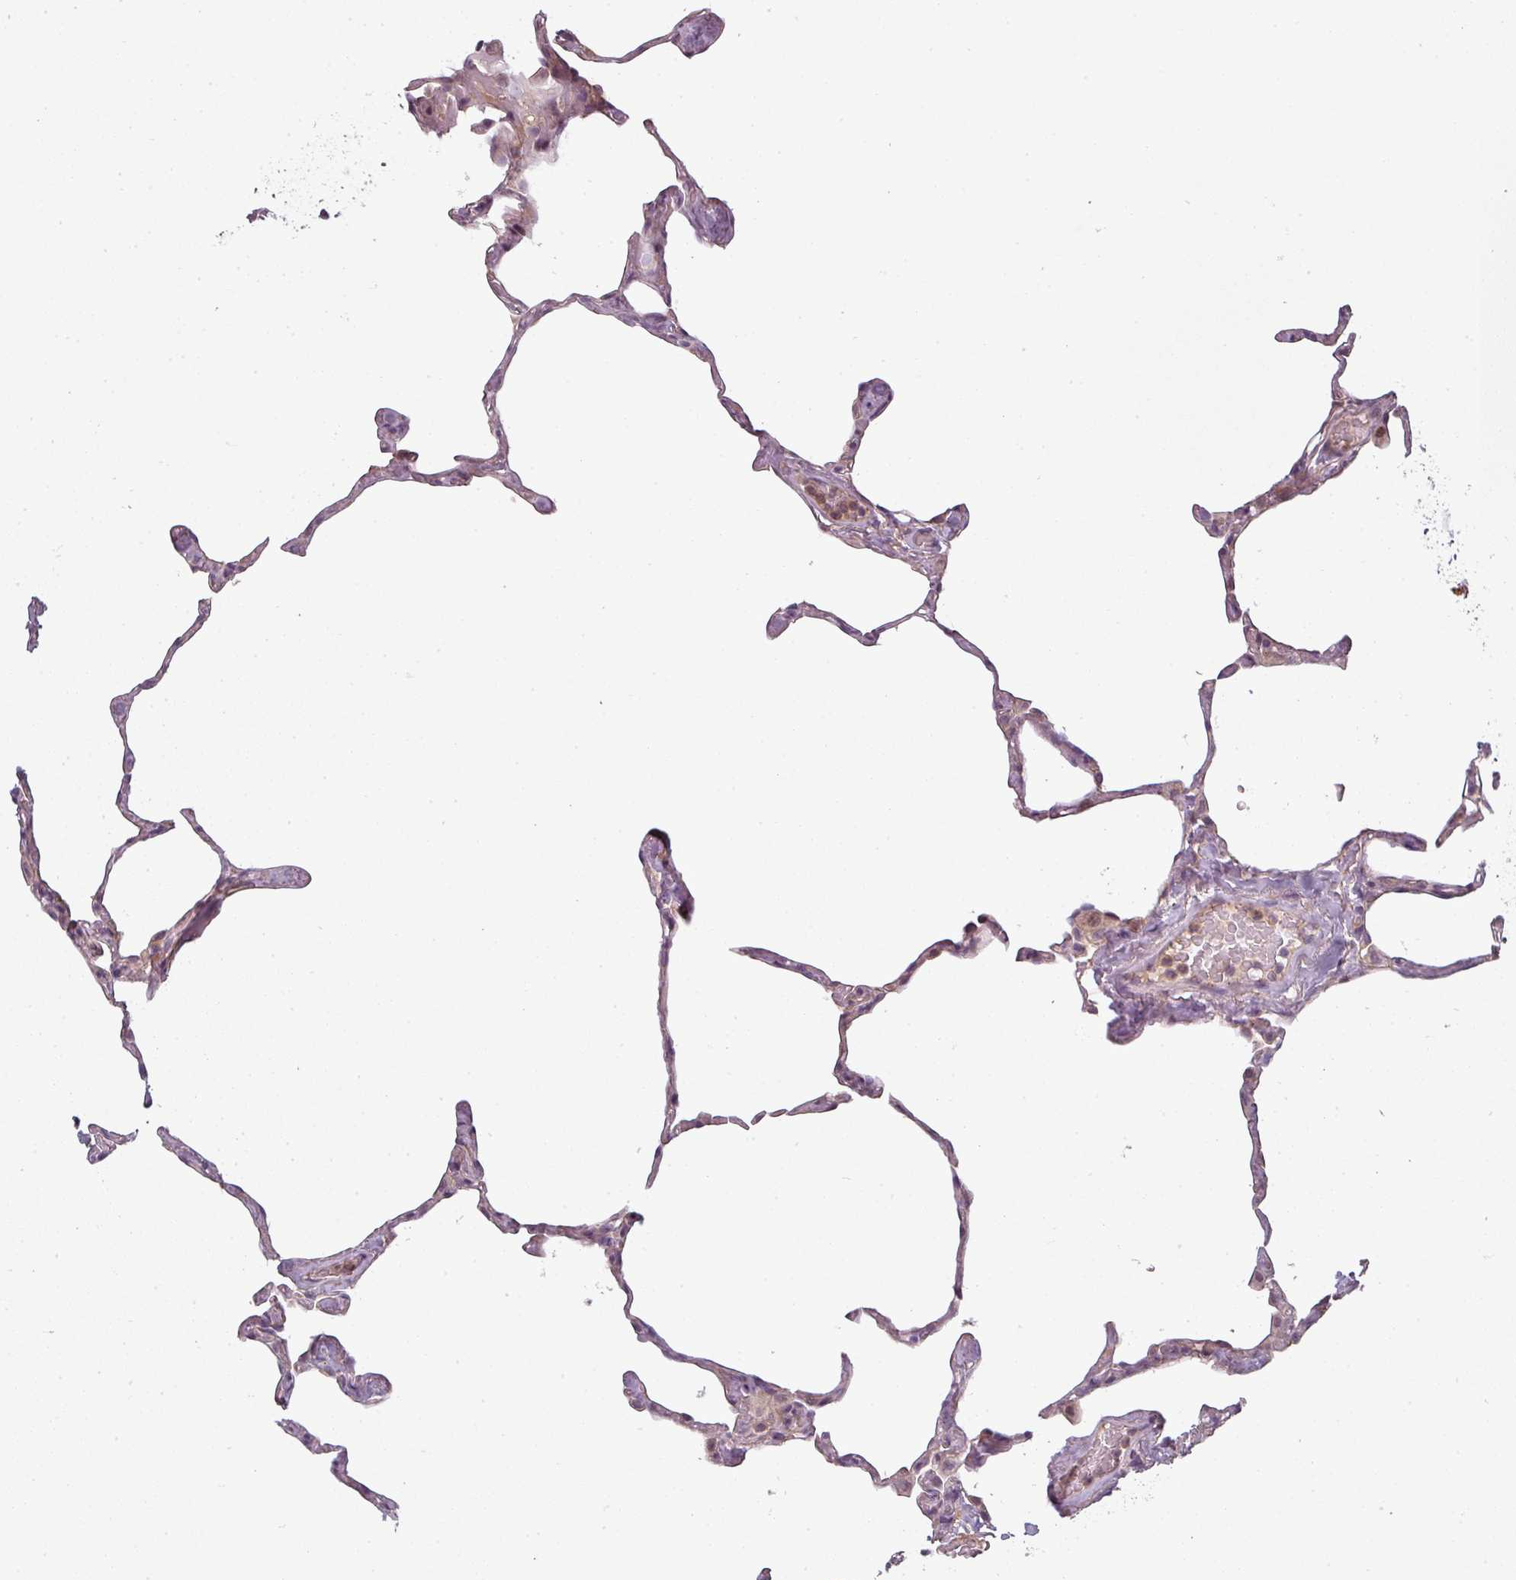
{"staining": {"intensity": "weak", "quantity": "<25%", "location": "cytoplasmic/membranous"}, "tissue": "lung", "cell_type": "Alveolar cells", "image_type": "normal", "snomed": [{"axis": "morphology", "description": "Normal tissue, NOS"}, {"axis": "topography", "description": "Lung"}], "caption": "Immunohistochemistry photomicrograph of normal lung: lung stained with DAB exhibits no significant protein staining in alveolar cells. (DAB (3,3'-diaminobenzidine) IHC visualized using brightfield microscopy, high magnification).", "gene": "SLC16A9", "patient": {"sex": "male", "age": 65}}